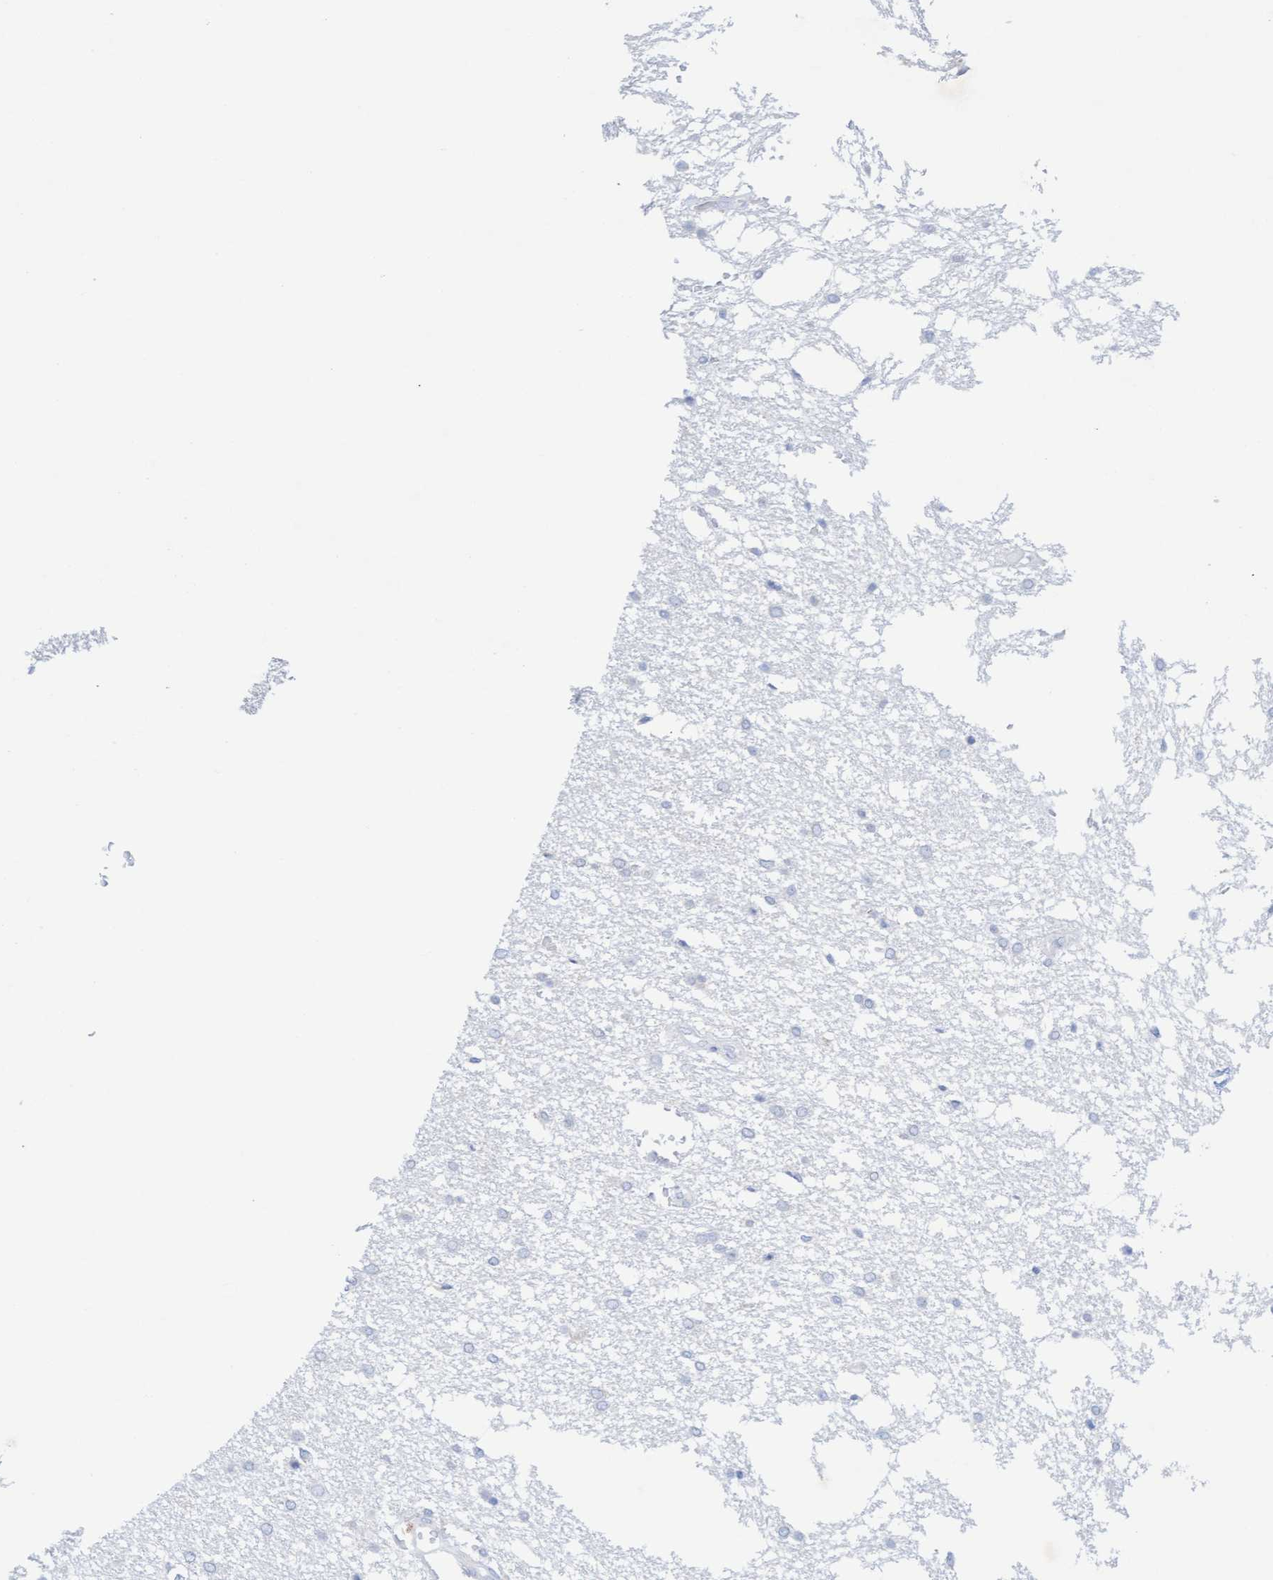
{"staining": {"intensity": "negative", "quantity": "none", "location": "none"}, "tissue": "glioma", "cell_type": "Tumor cells", "image_type": "cancer", "snomed": [{"axis": "morphology", "description": "Glioma, malignant, Low grade"}, {"axis": "topography", "description": "Brain"}], "caption": "A high-resolution photomicrograph shows immunohistochemistry (IHC) staining of glioma, which exhibits no significant positivity in tumor cells.", "gene": "SLC28A3", "patient": {"sex": "female", "age": 37}}